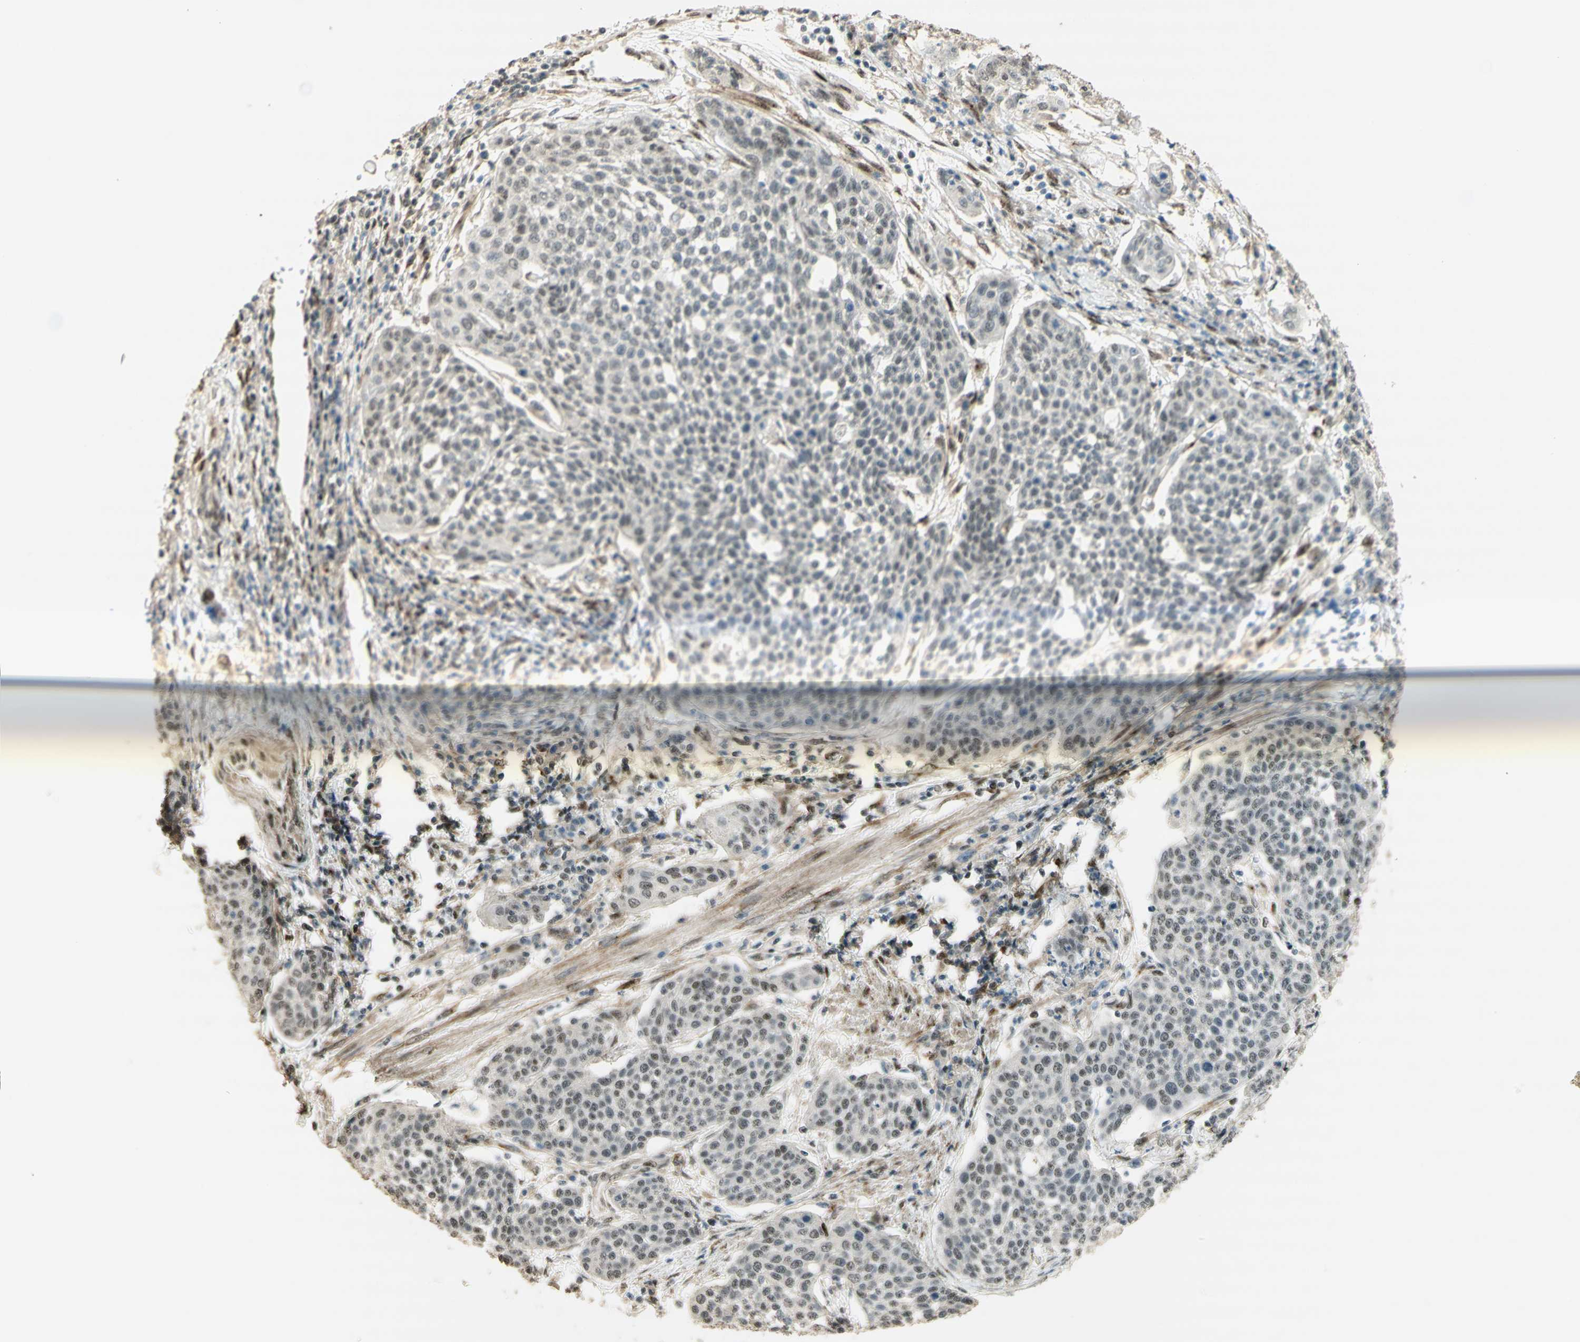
{"staining": {"intensity": "moderate", "quantity": ">75%", "location": "nuclear"}, "tissue": "cervical cancer", "cell_type": "Tumor cells", "image_type": "cancer", "snomed": [{"axis": "morphology", "description": "Squamous cell carcinoma, NOS"}, {"axis": "topography", "description": "Cervix"}], "caption": "Immunohistochemical staining of cervical cancer (squamous cell carcinoma) displays moderate nuclear protein staining in about >75% of tumor cells. Using DAB (3,3'-diaminobenzidine) (brown) and hematoxylin (blue) stains, captured at high magnification using brightfield microscopy.", "gene": "FOXP1", "patient": {"sex": "female", "age": 34}}